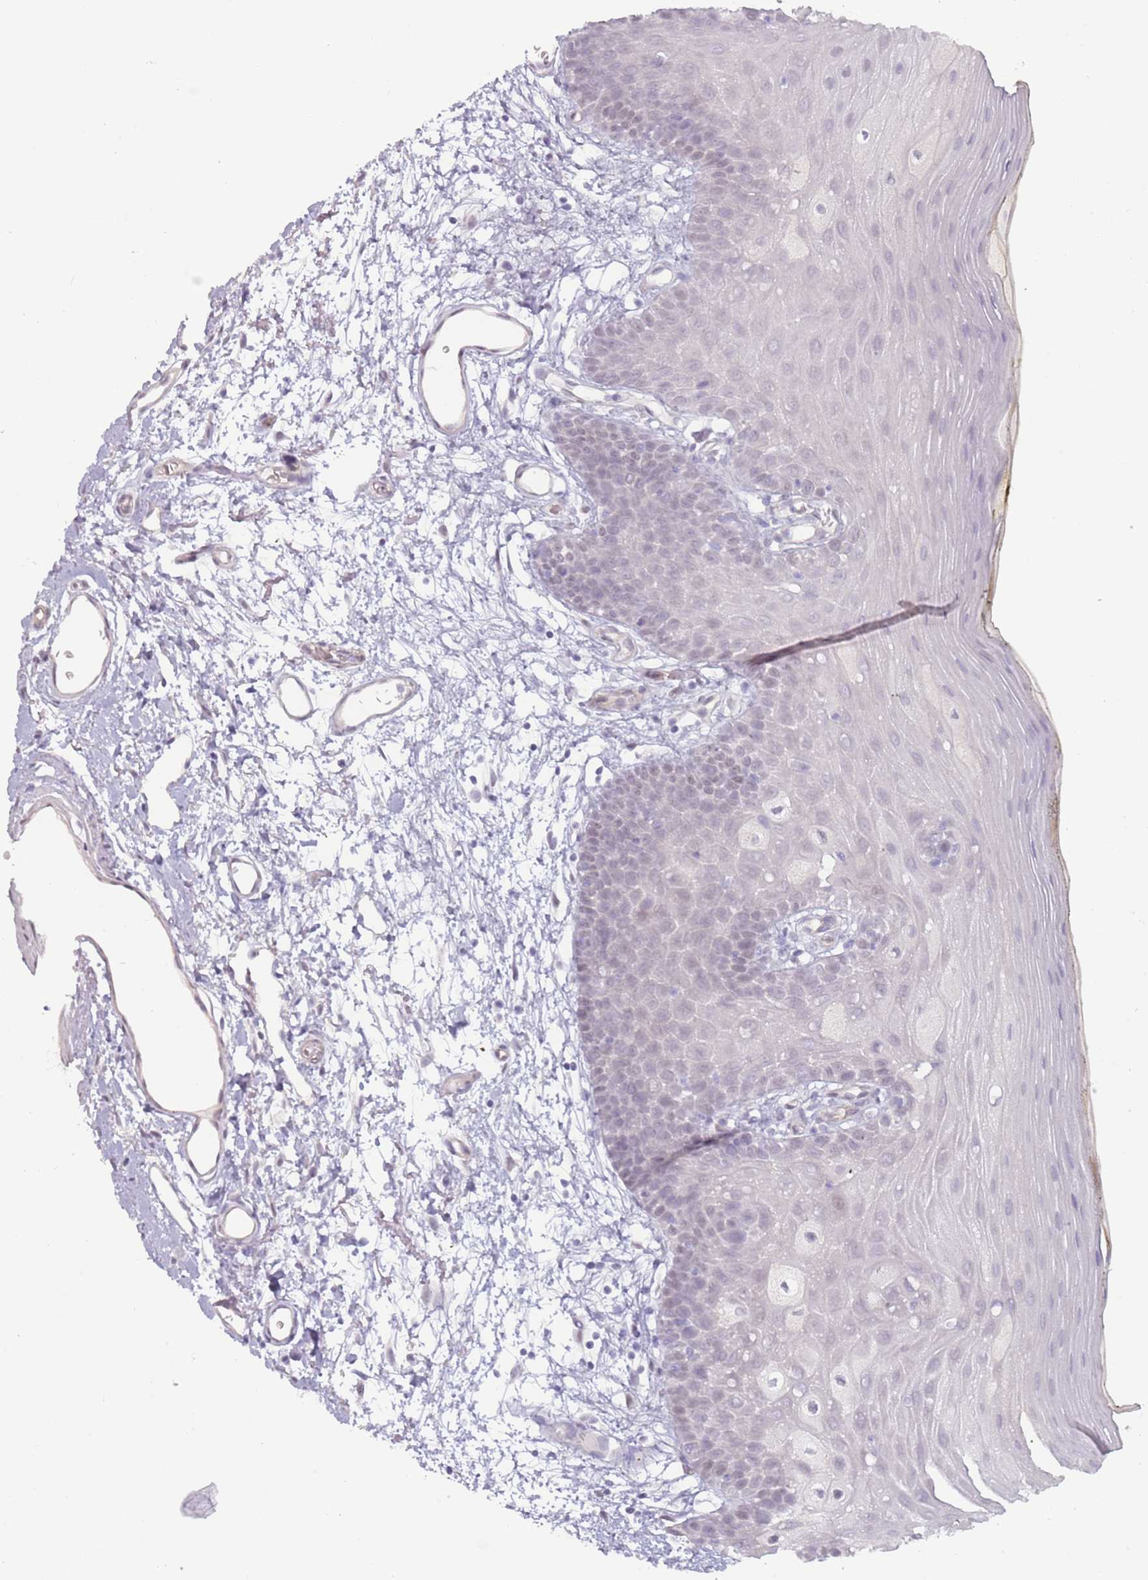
{"staining": {"intensity": "negative", "quantity": "none", "location": "none"}, "tissue": "oral mucosa", "cell_type": "Squamous epithelial cells", "image_type": "normal", "snomed": [{"axis": "morphology", "description": "Normal tissue, NOS"}, {"axis": "topography", "description": "Oral tissue"}, {"axis": "topography", "description": "Tounge, NOS"}], "caption": "IHC micrograph of benign human oral mucosa stained for a protein (brown), which reveals no positivity in squamous epithelial cells. The staining was performed using DAB (3,3'-diaminobenzidine) to visualize the protein expression in brown, while the nuclei were stained in blue with hematoxylin (Magnification: 20x).", "gene": "RFX2", "patient": {"sex": "female", "age": 81}}